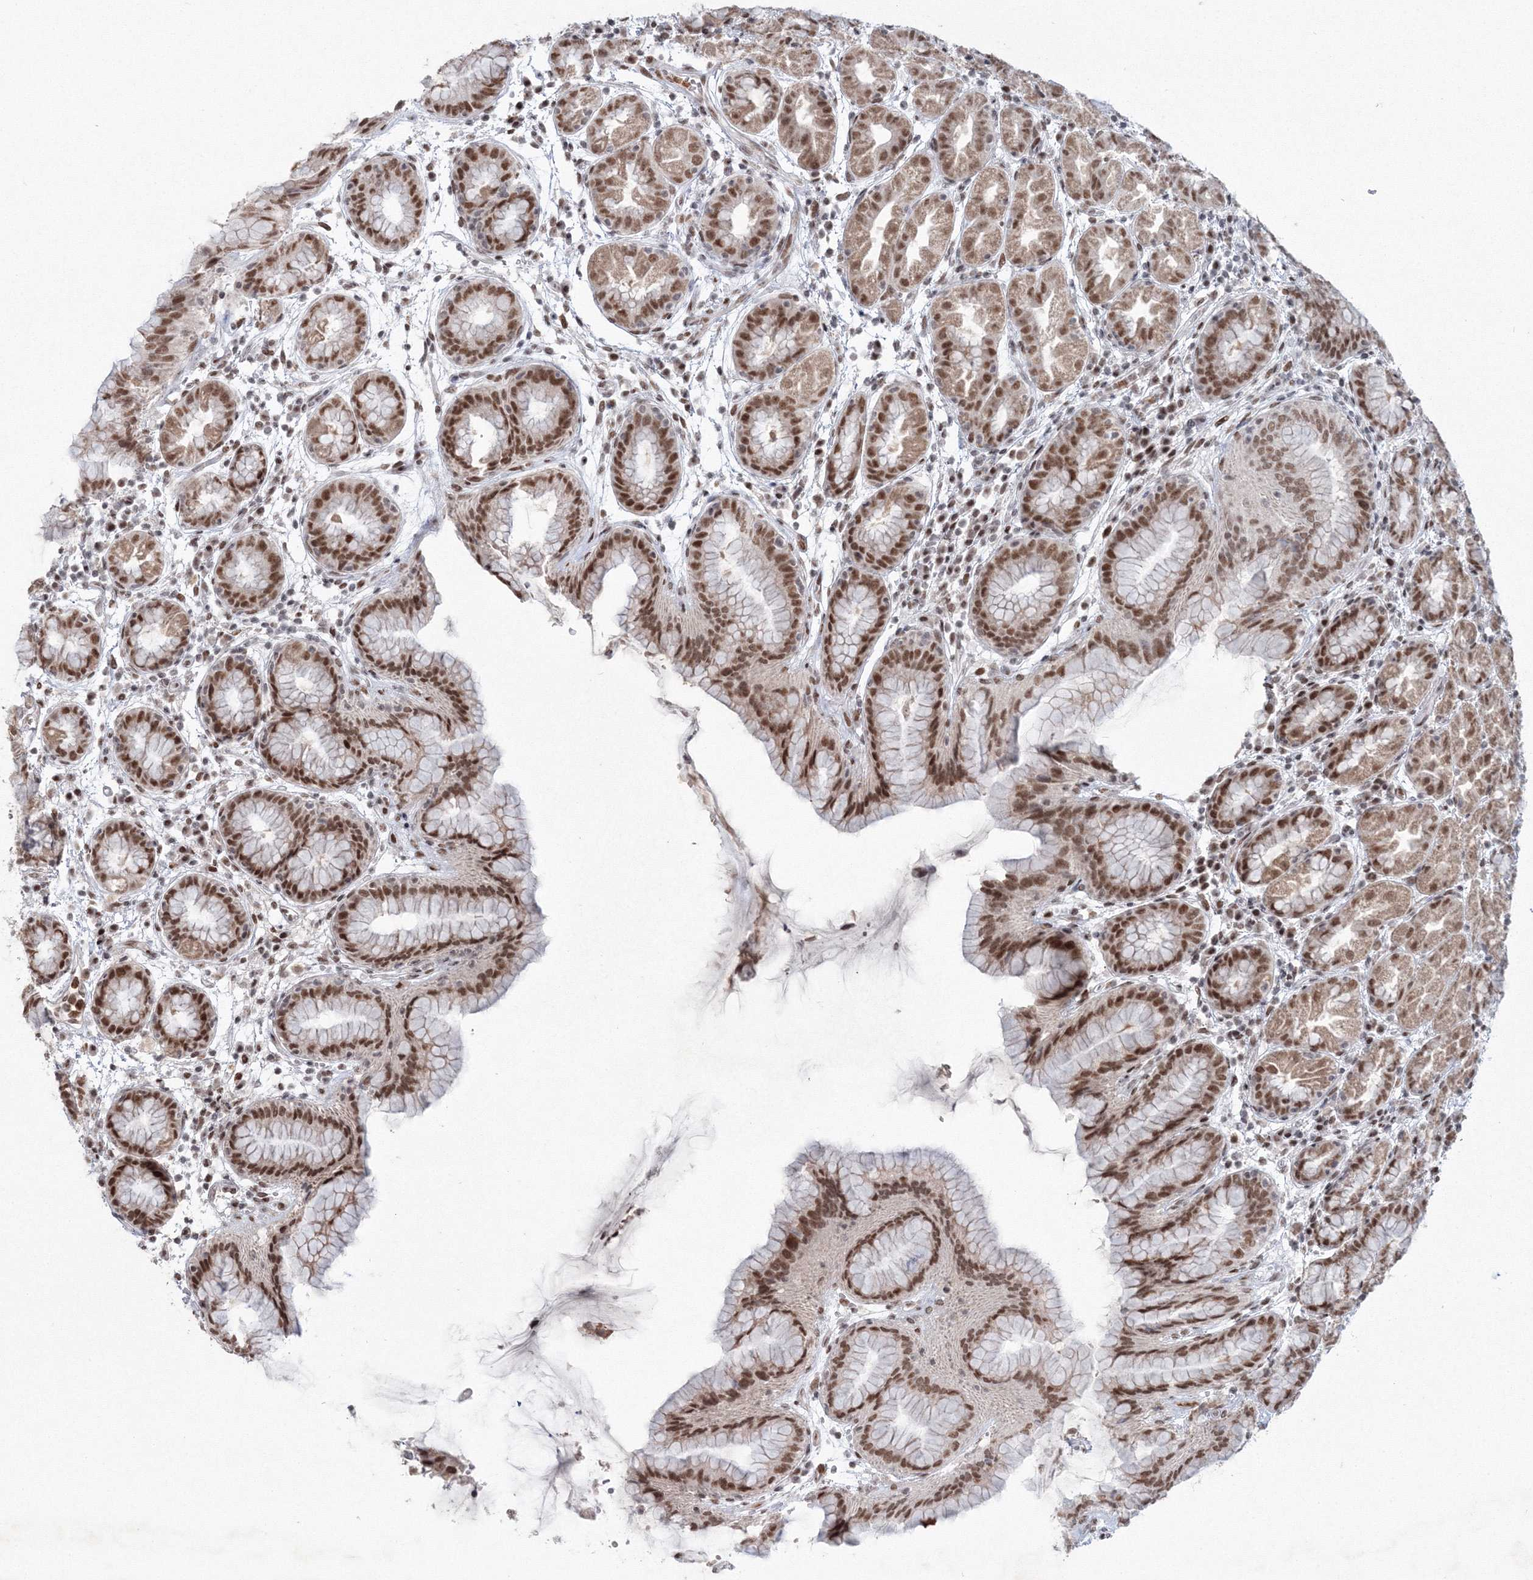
{"staining": {"intensity": "moderate", "quantity": ">75%", "location": "cytoplasmic/membranous,nuclear"}, "tissue": "stomach", "cell_type": "Glandular cells", "image_type": "normal", "snomed": [{"axis": "morphology", "description": "Normal tissue, NOS"}, {"axis": "topography", "description": "Stomach"}], "caption": "Normal stomach was stained to show a protein in brown. There is medium levels of moderate cytoplasmic/membranous,nuclear expression in approximately >75% of glandular cells. Immunohistochemistry (ihc) stains the protein in brown and the nuclei are stained blue.", "gene": "C3orf33", "patient": {"sex": "female", "age": 79}}